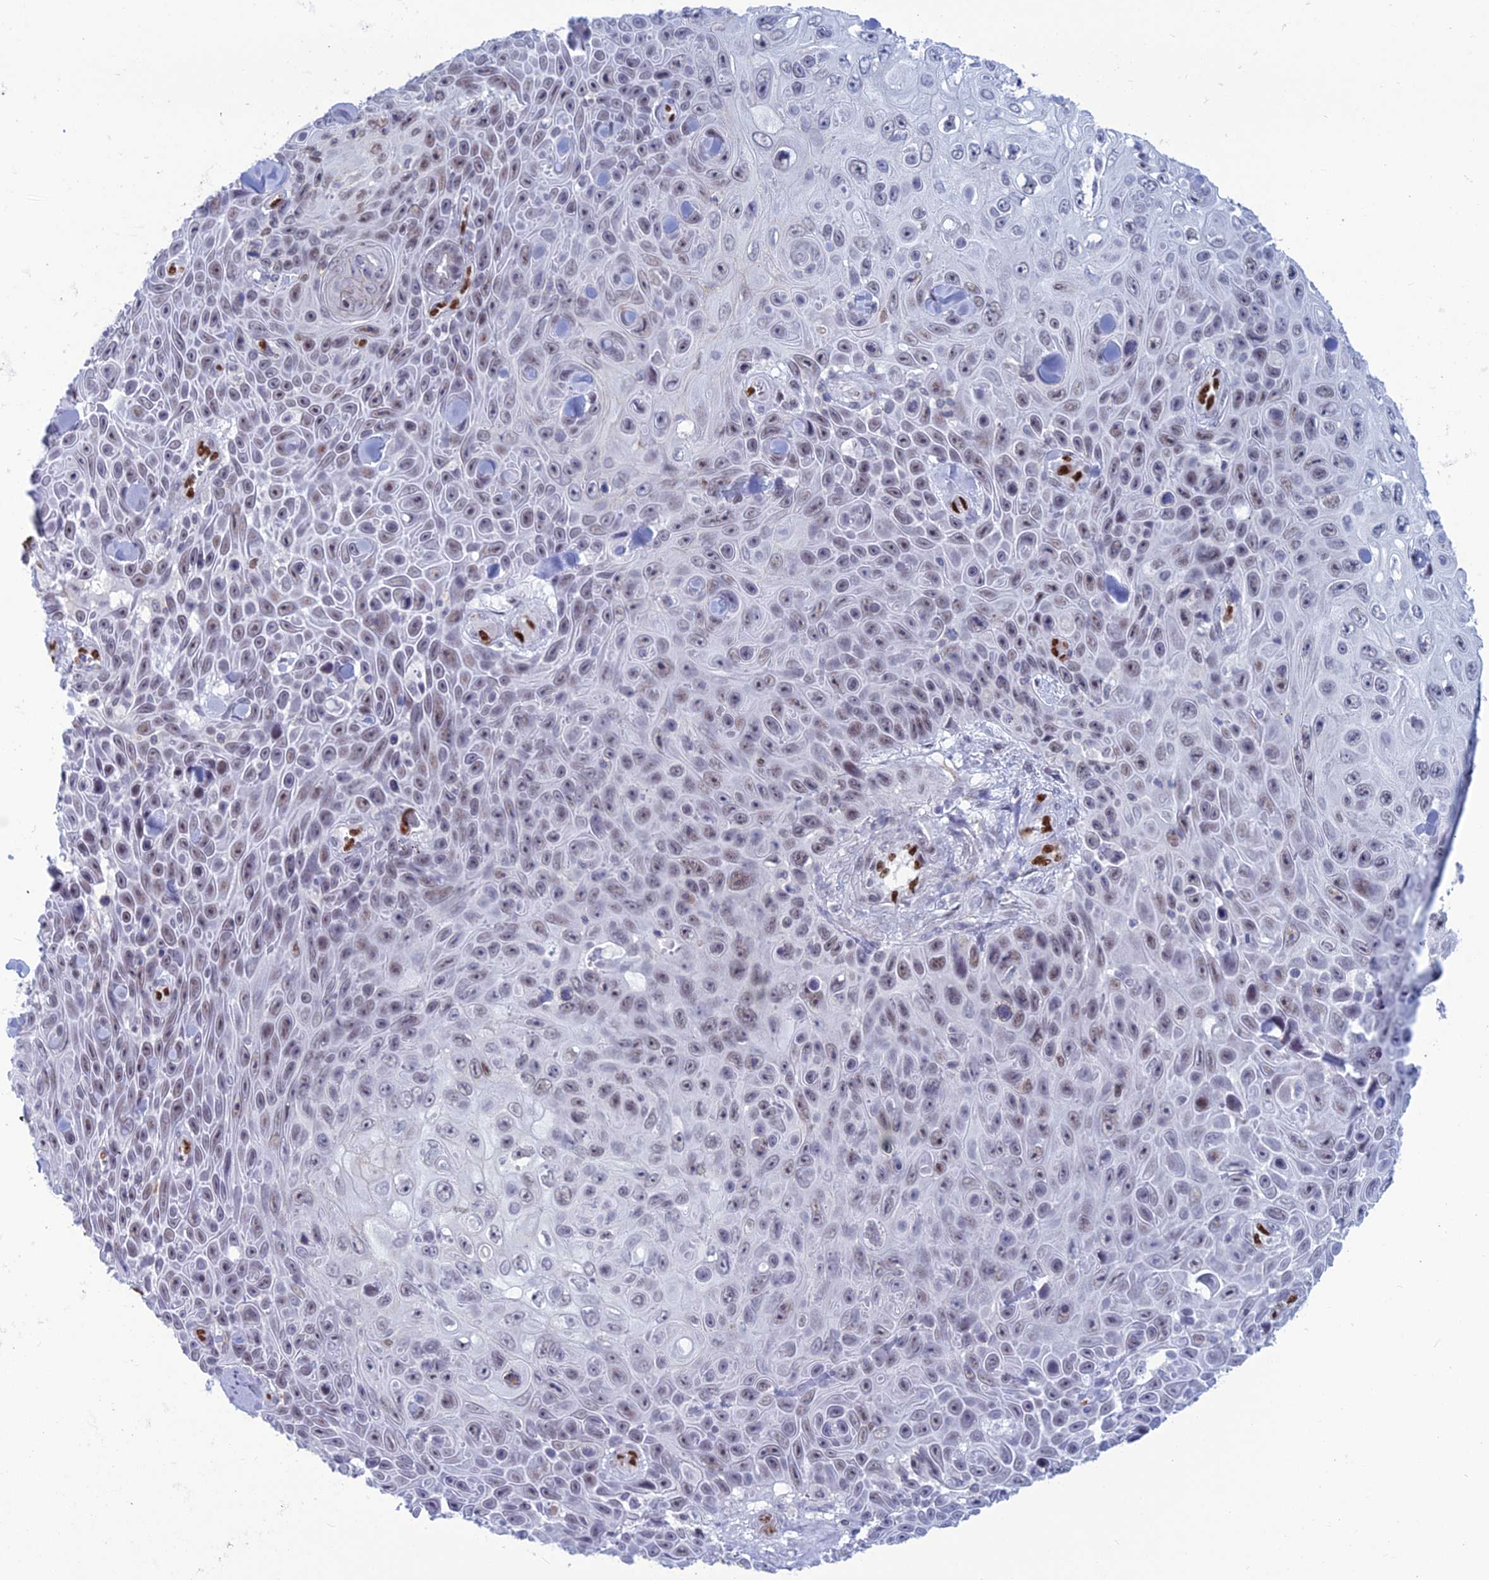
{"staining": {"intensity": "negative", "quantity": "none", "location": "none"}, "tissue": "skin cancer", "cell_type": "Tumor cells", "image_type": "cancer", "snomed": [{"axis": "morphology", "description": "Squamous cell carcinoma, NOS"}, {"axis": "topography", "description": "Skin"}], "caption": "Immunohistochemistry histopathology image of neoplastic tissue: human skin squamous cell carcinoma stained with DAB displays no significant protein staining in tumor cells.", "gene": "NOL4L", "patient": {"sex": "male", "age": 82}}